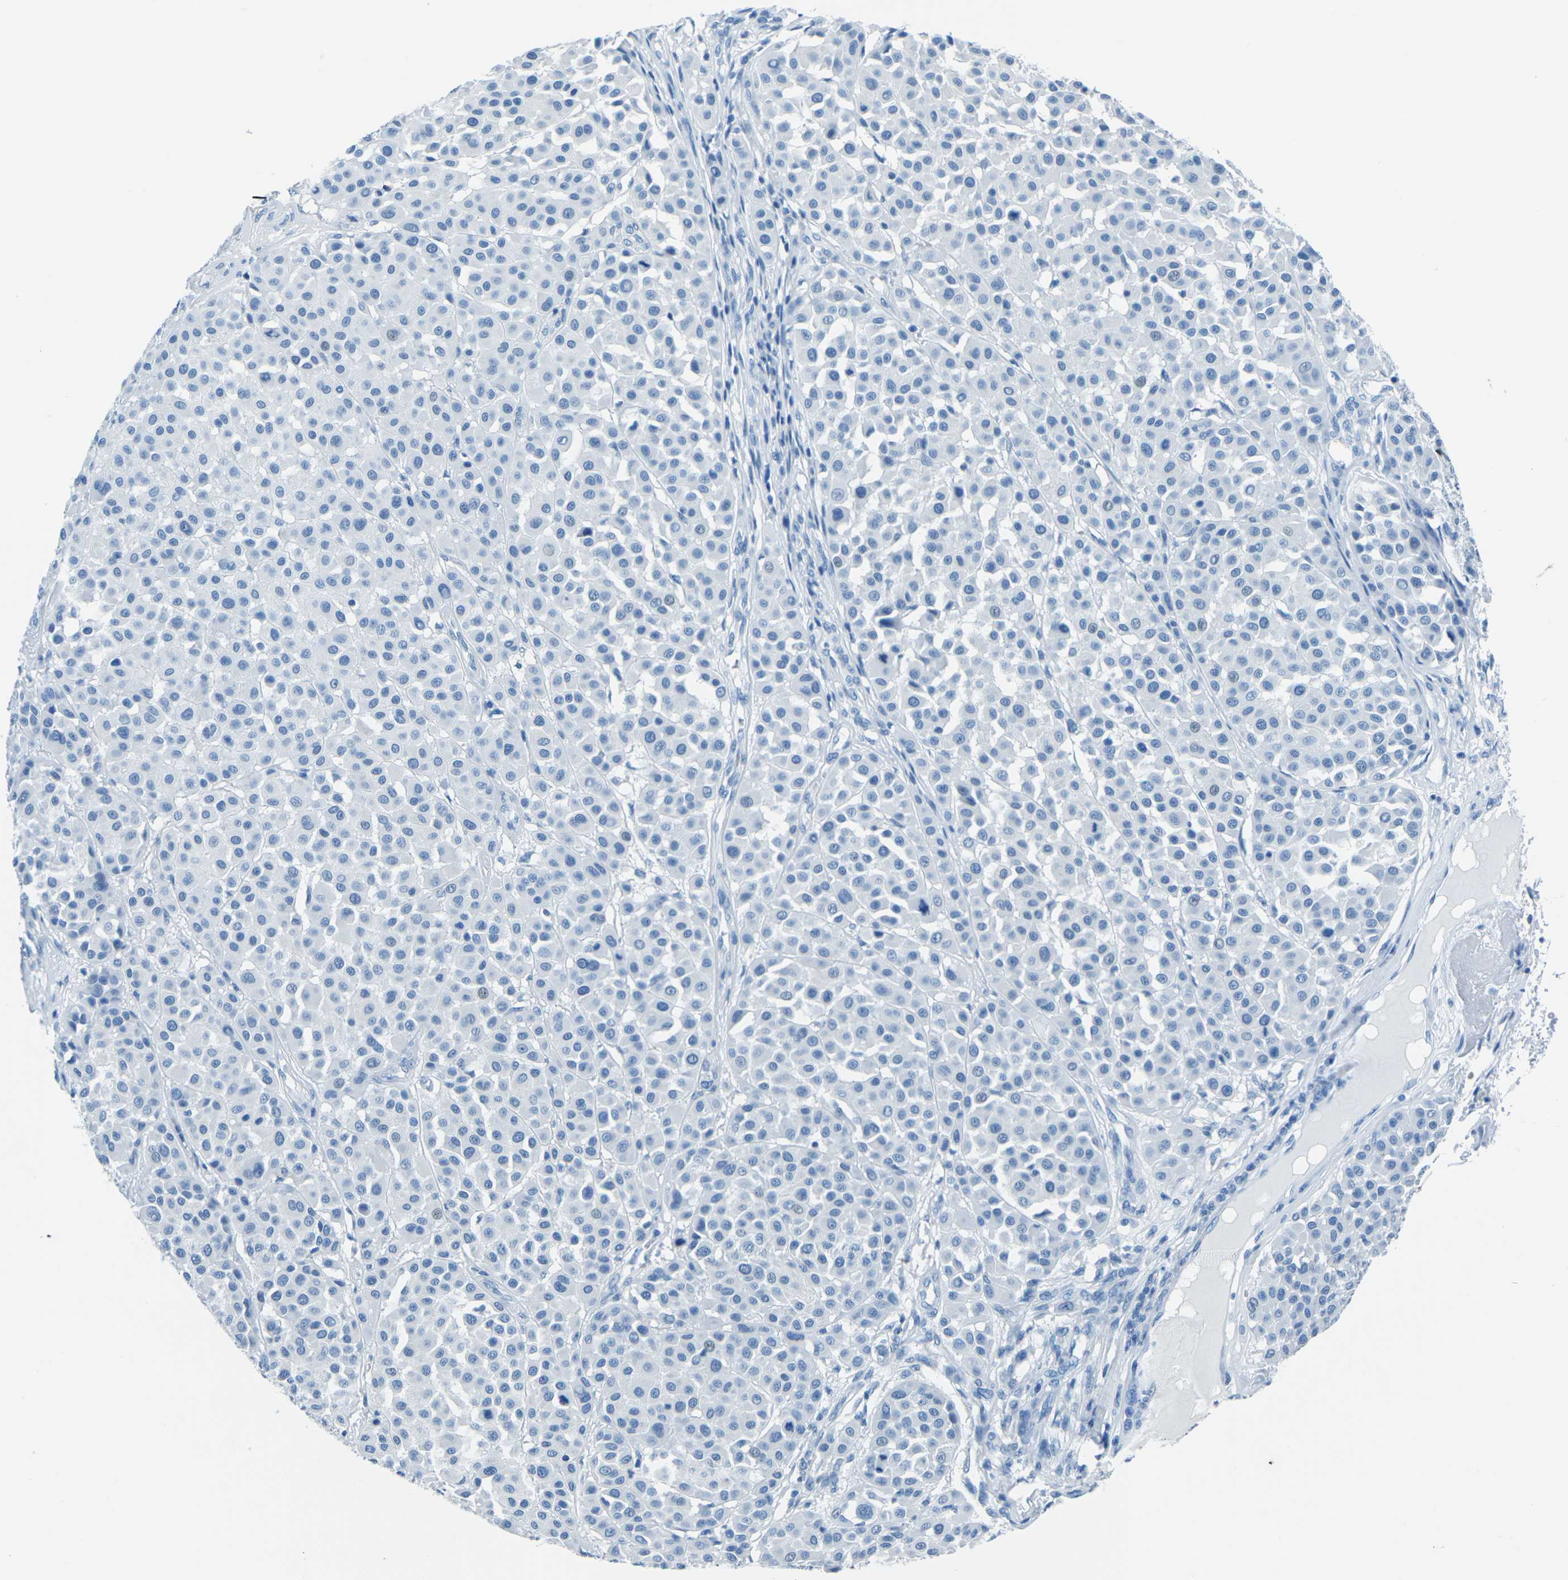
{"staining": {"intensity": "negative", "quantity": "none", "location": "none"}, "tissue": "melanoma", "cell_type": "Tumor cells", "image_type": "cancer", "snomed": [{"axis": "morphology", "description": "Malignant melanoma, Metastatic site"}, {"axis": "topography", "description": "Soft tissue"}], "caption": "Tumor cells show no significant staining in melanoma. Nuclei are stained in blue.", "gene": "MYH8", "patient": {"sex": "male", "age": 41}}